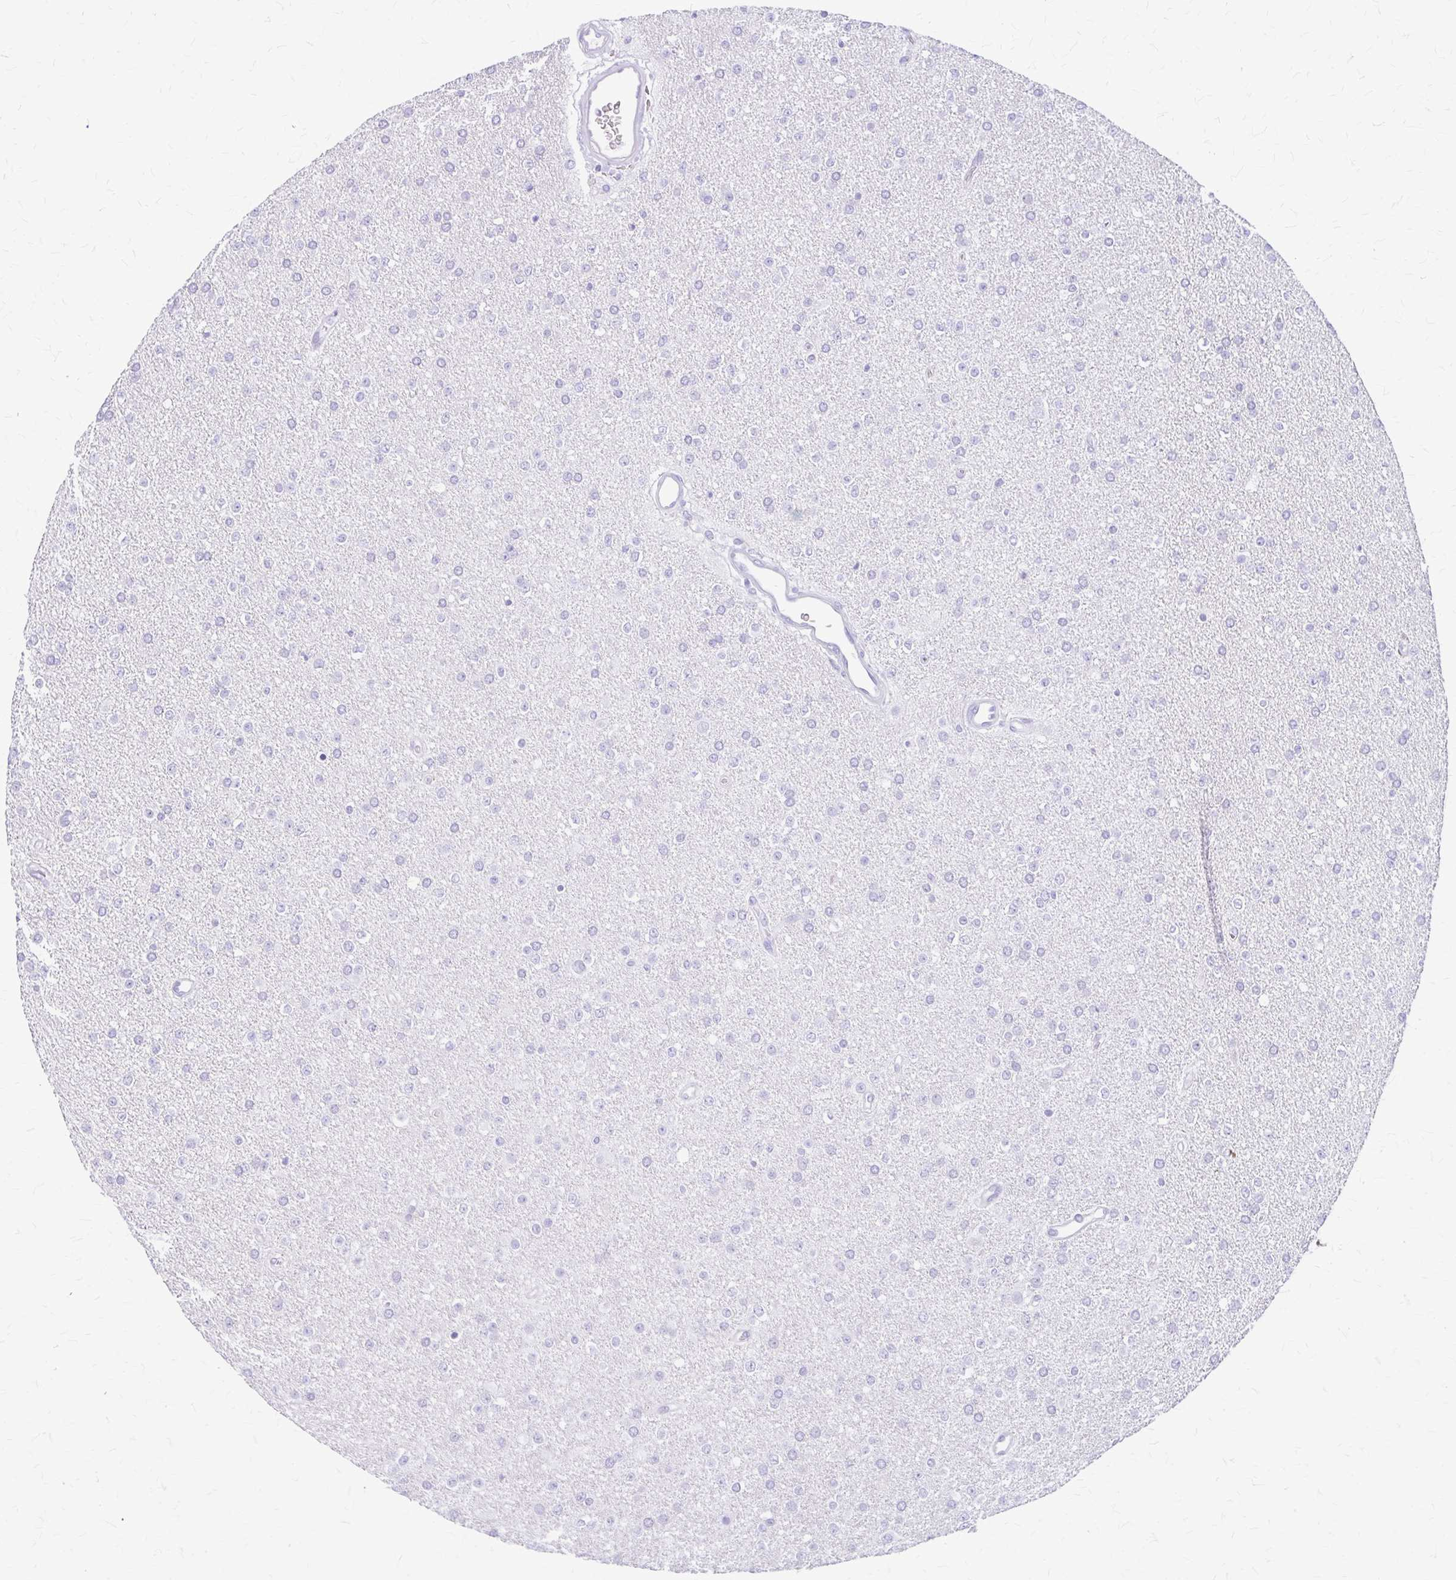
{"staining": {"intensity": "negative", "quantity": "none", "location": "none"}, "tissue": "glioma", "cell_type": "Tumor cells", "image_type": "cancer", "snomed": [{"axis": "morphology", "description": "Glioma, malignant, Low grade"}, {"axis": "topography", "description": "Brain"}], "caption": "DAB immunohistochemical staining of human glioma shows no significant positivity in tumor cells.", "gene": "KLHDC7A", "patient": {"sex": "female", "age": 34}}